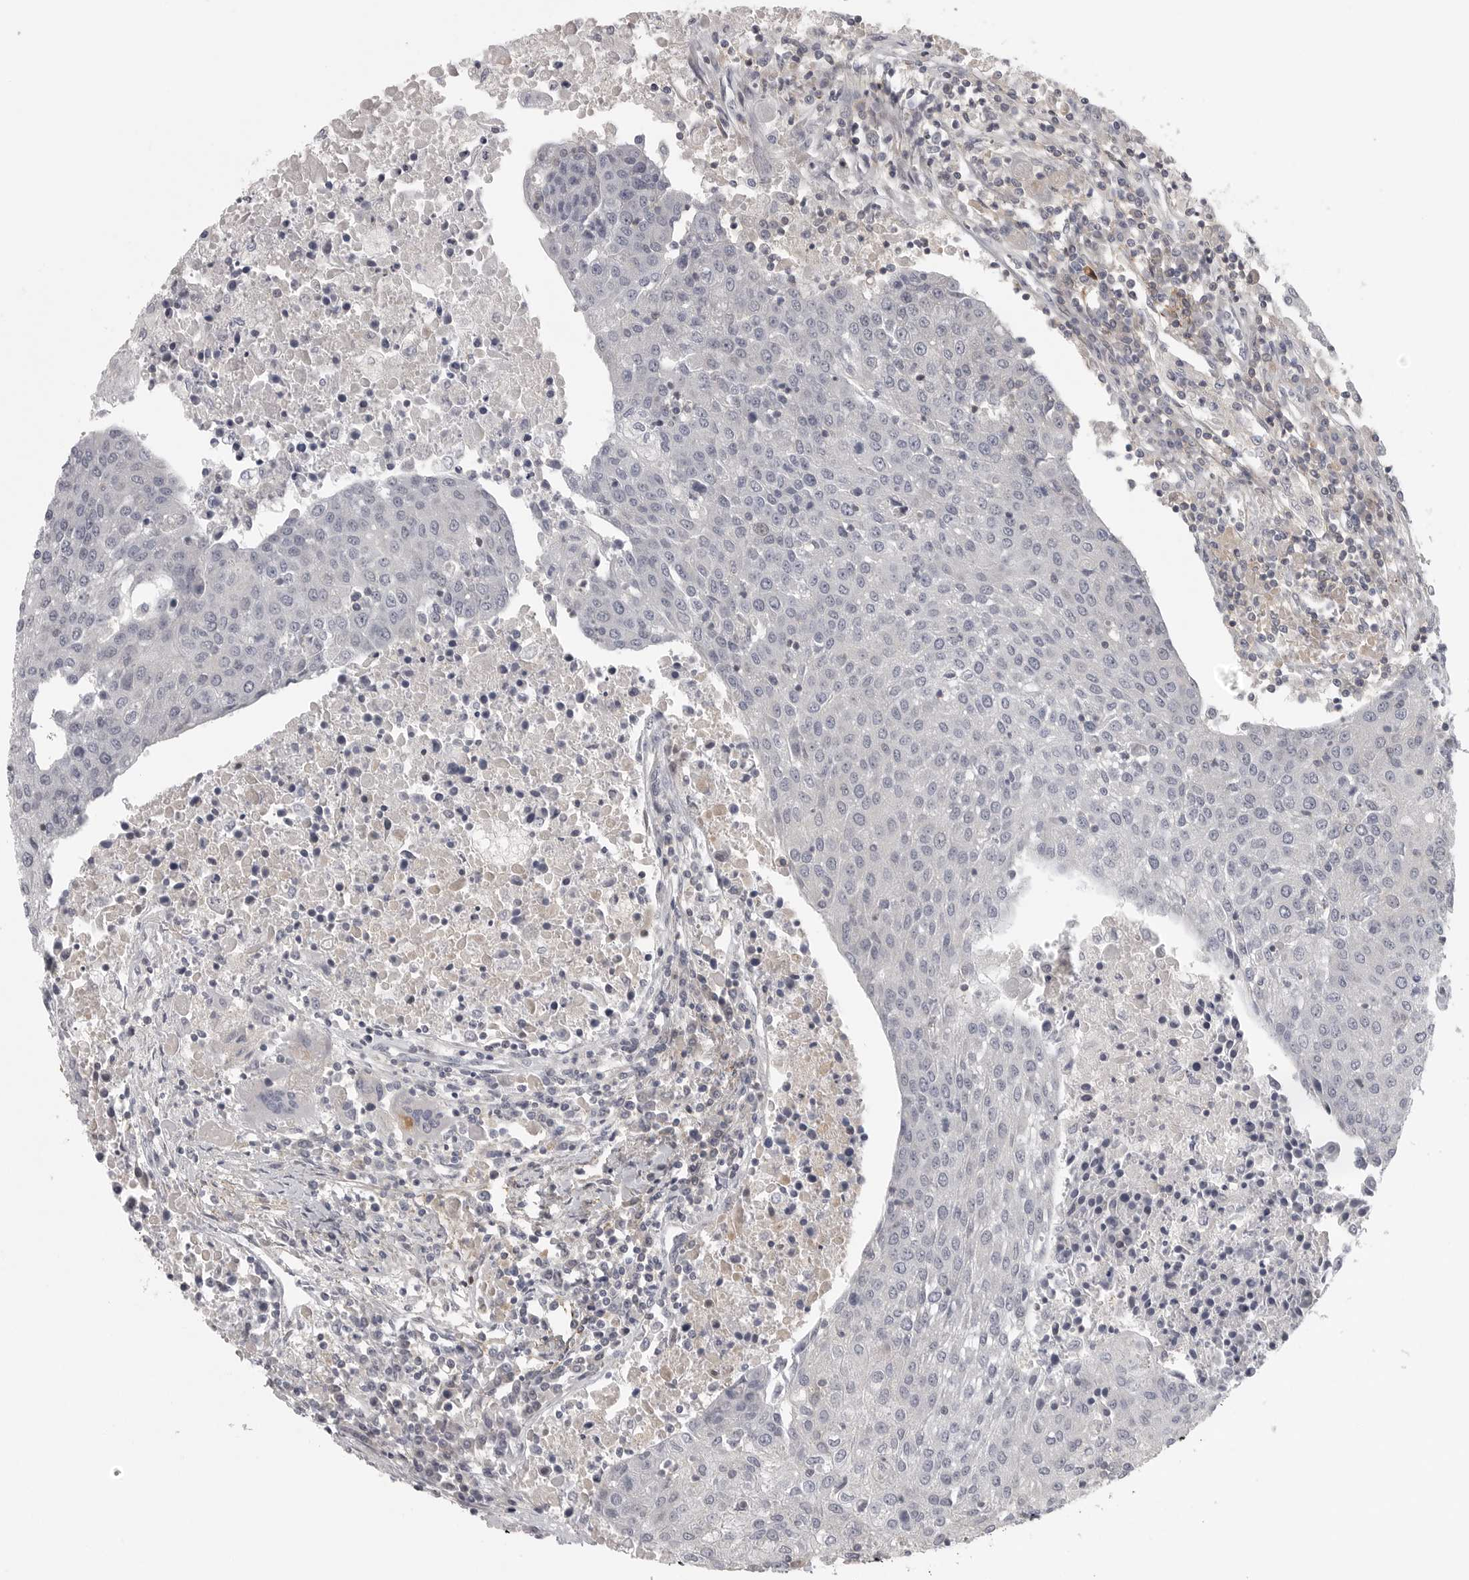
{"staining": {"intensity": "negative", "quantity": "none", "location": "none"}, "tissue": "urothelial cancer", "cell_type": "Tumor cells", "image_type": "cancer", "snomed": [{"axis": "morphology", "description": "Urothelial carcinoma, High grade"}, {"axis": "topography", "description": "Urinary bladder"}], "caption": "Immunohistochemistry micrograph of human urothelial carcinoma (high-grade) stained for a protein (brown), which reveals no expression in tumor cells.", "gene": "UROD", "patient": {"sex": "female", "age": 85}}